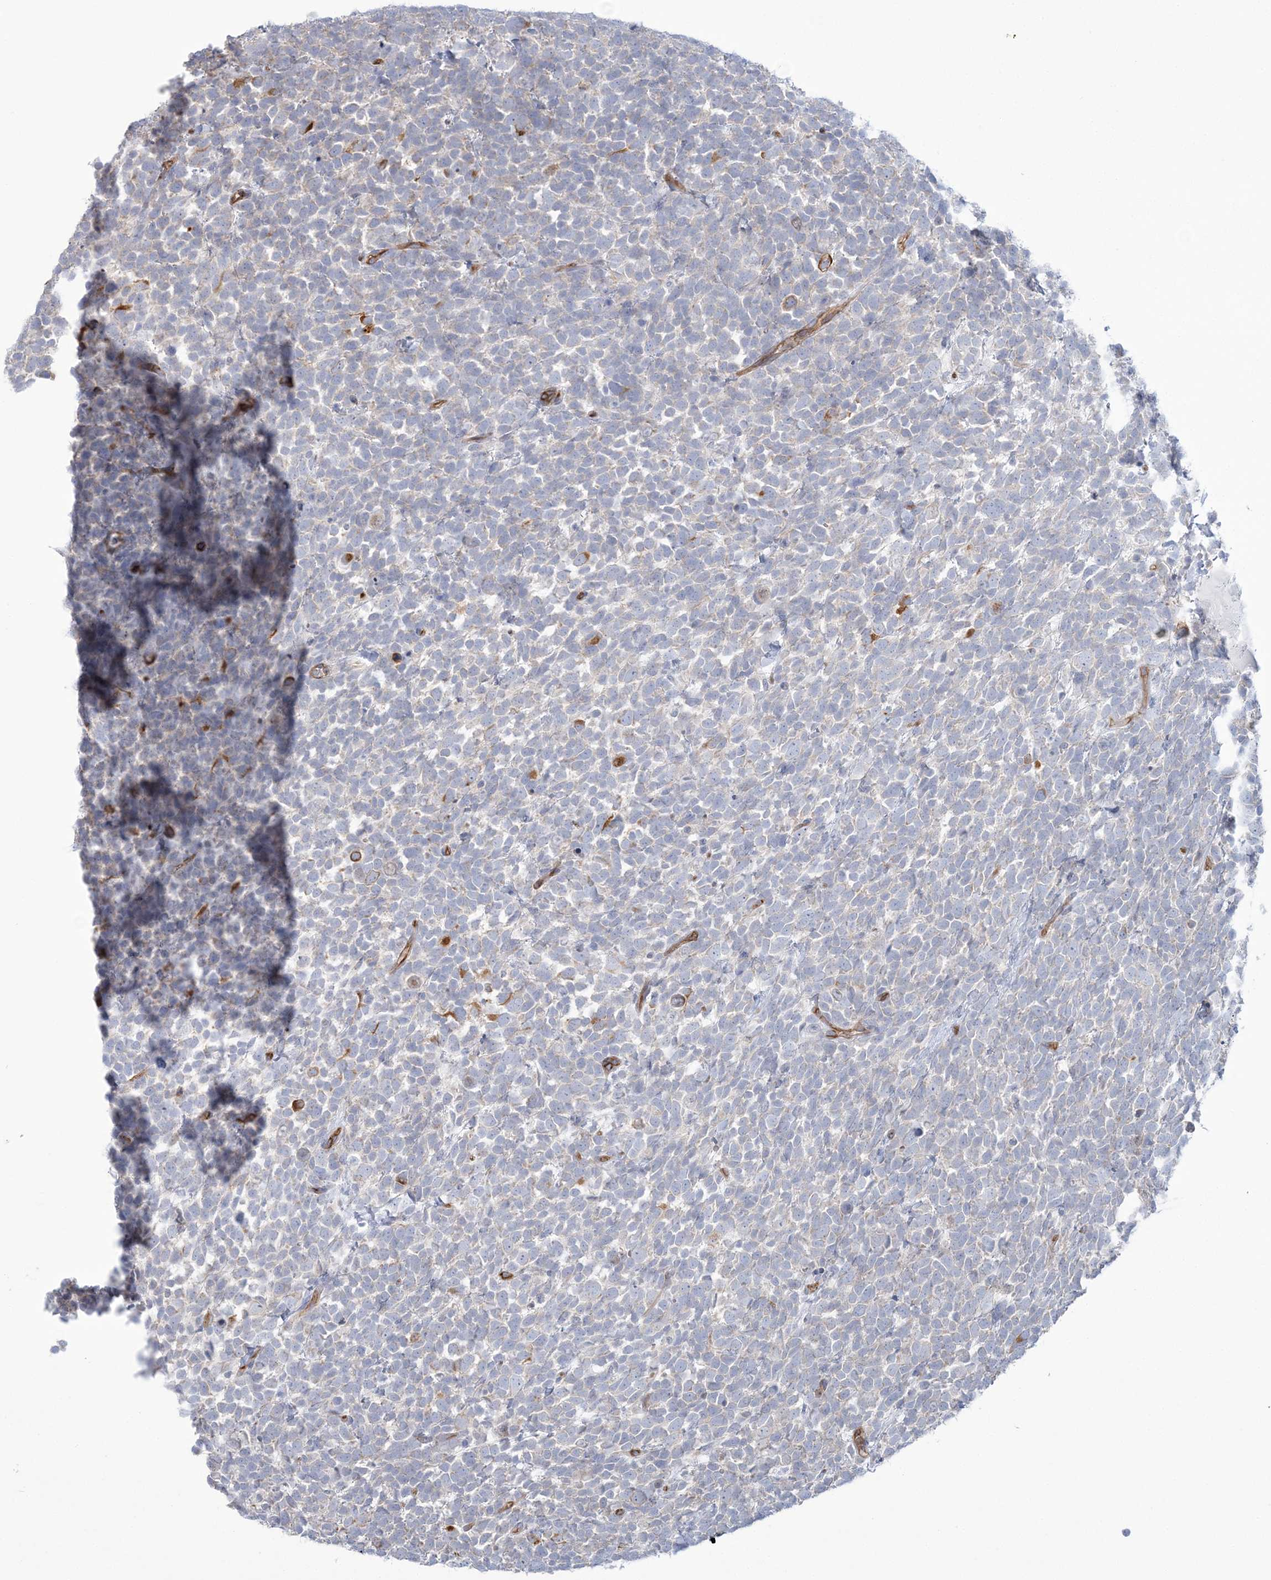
{"staining": {"intensity": "negative", "quantity": "none", "location": "none"}, "tissue": "urothelial cancer", "cell_type": "Tumor cells", "image_type": "cancer", "snomed": [{"axis": "morphology", "description": "Urothelial carcinoma, High grade"}, {"axis": "topography", "description": "Urinary bladder"}], "caption": "IHC photomicrograph of neoplastic tissue: high-grade urothelial carcinoma stained with DAB exhibits no significant protein positivity in tumor cells.", "gene": "FARSB", "patient": {"sex": "female", "age": 82}}